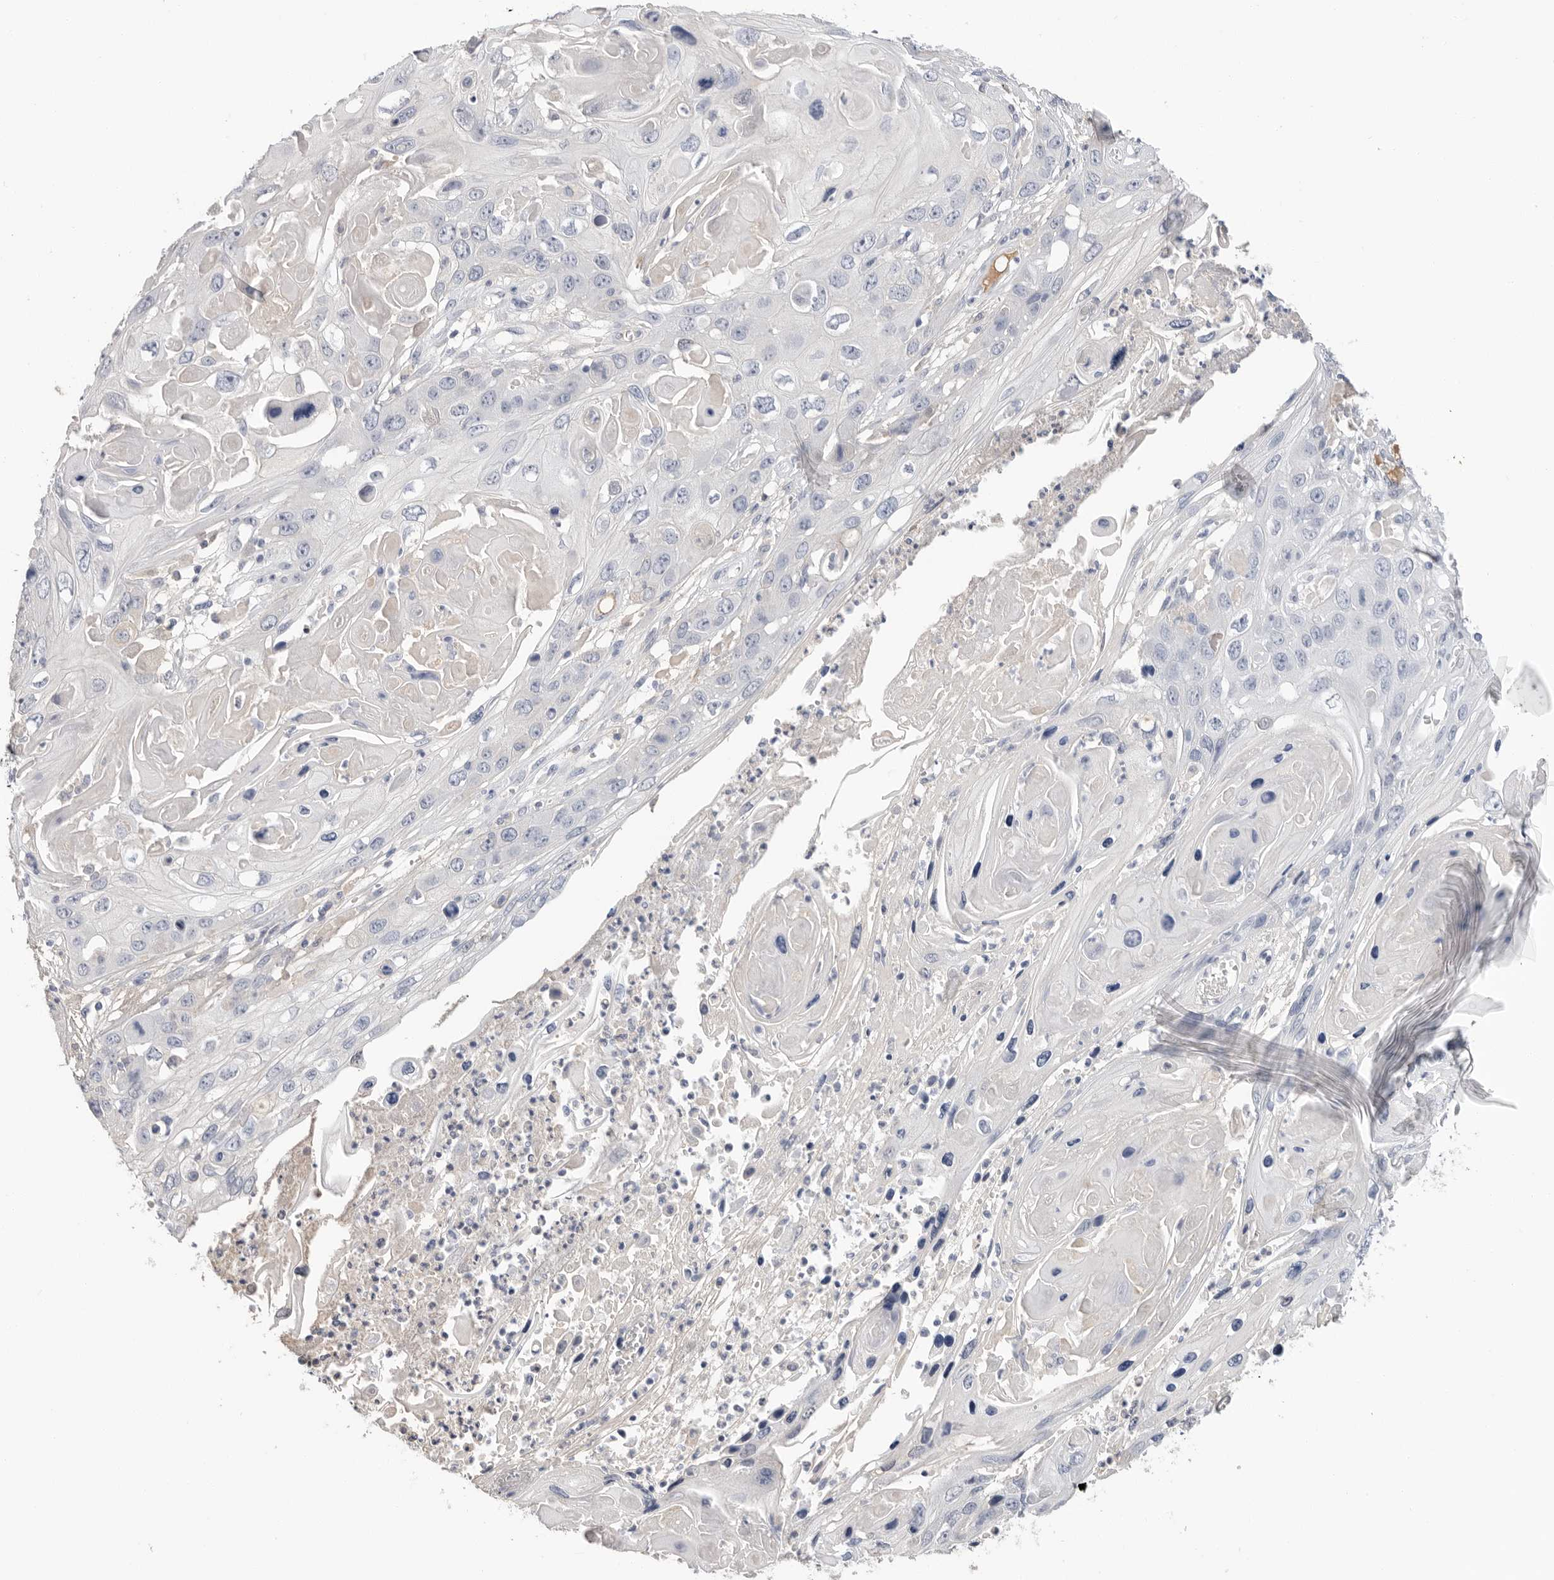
{"staining": {"intensity": "negative", "quantity": "none", "location": "none"}, "tissue": "skin cancer", "cell_type": "Tumor cells", "image_type": "cancer", "snomed": [{"axis": "morphology", "description": "Squamous cell carcinoma, NOS"}, {"axis": "topography", "description": "Skin"}], "caption": "Immunohistochemistry histopathology image of skin squamous cell carcinoma stained for a protein (brown), which shows no positivity in tumor cells.", "gene": "APOA2", "patient": {"sex": "male", "age": 55}}